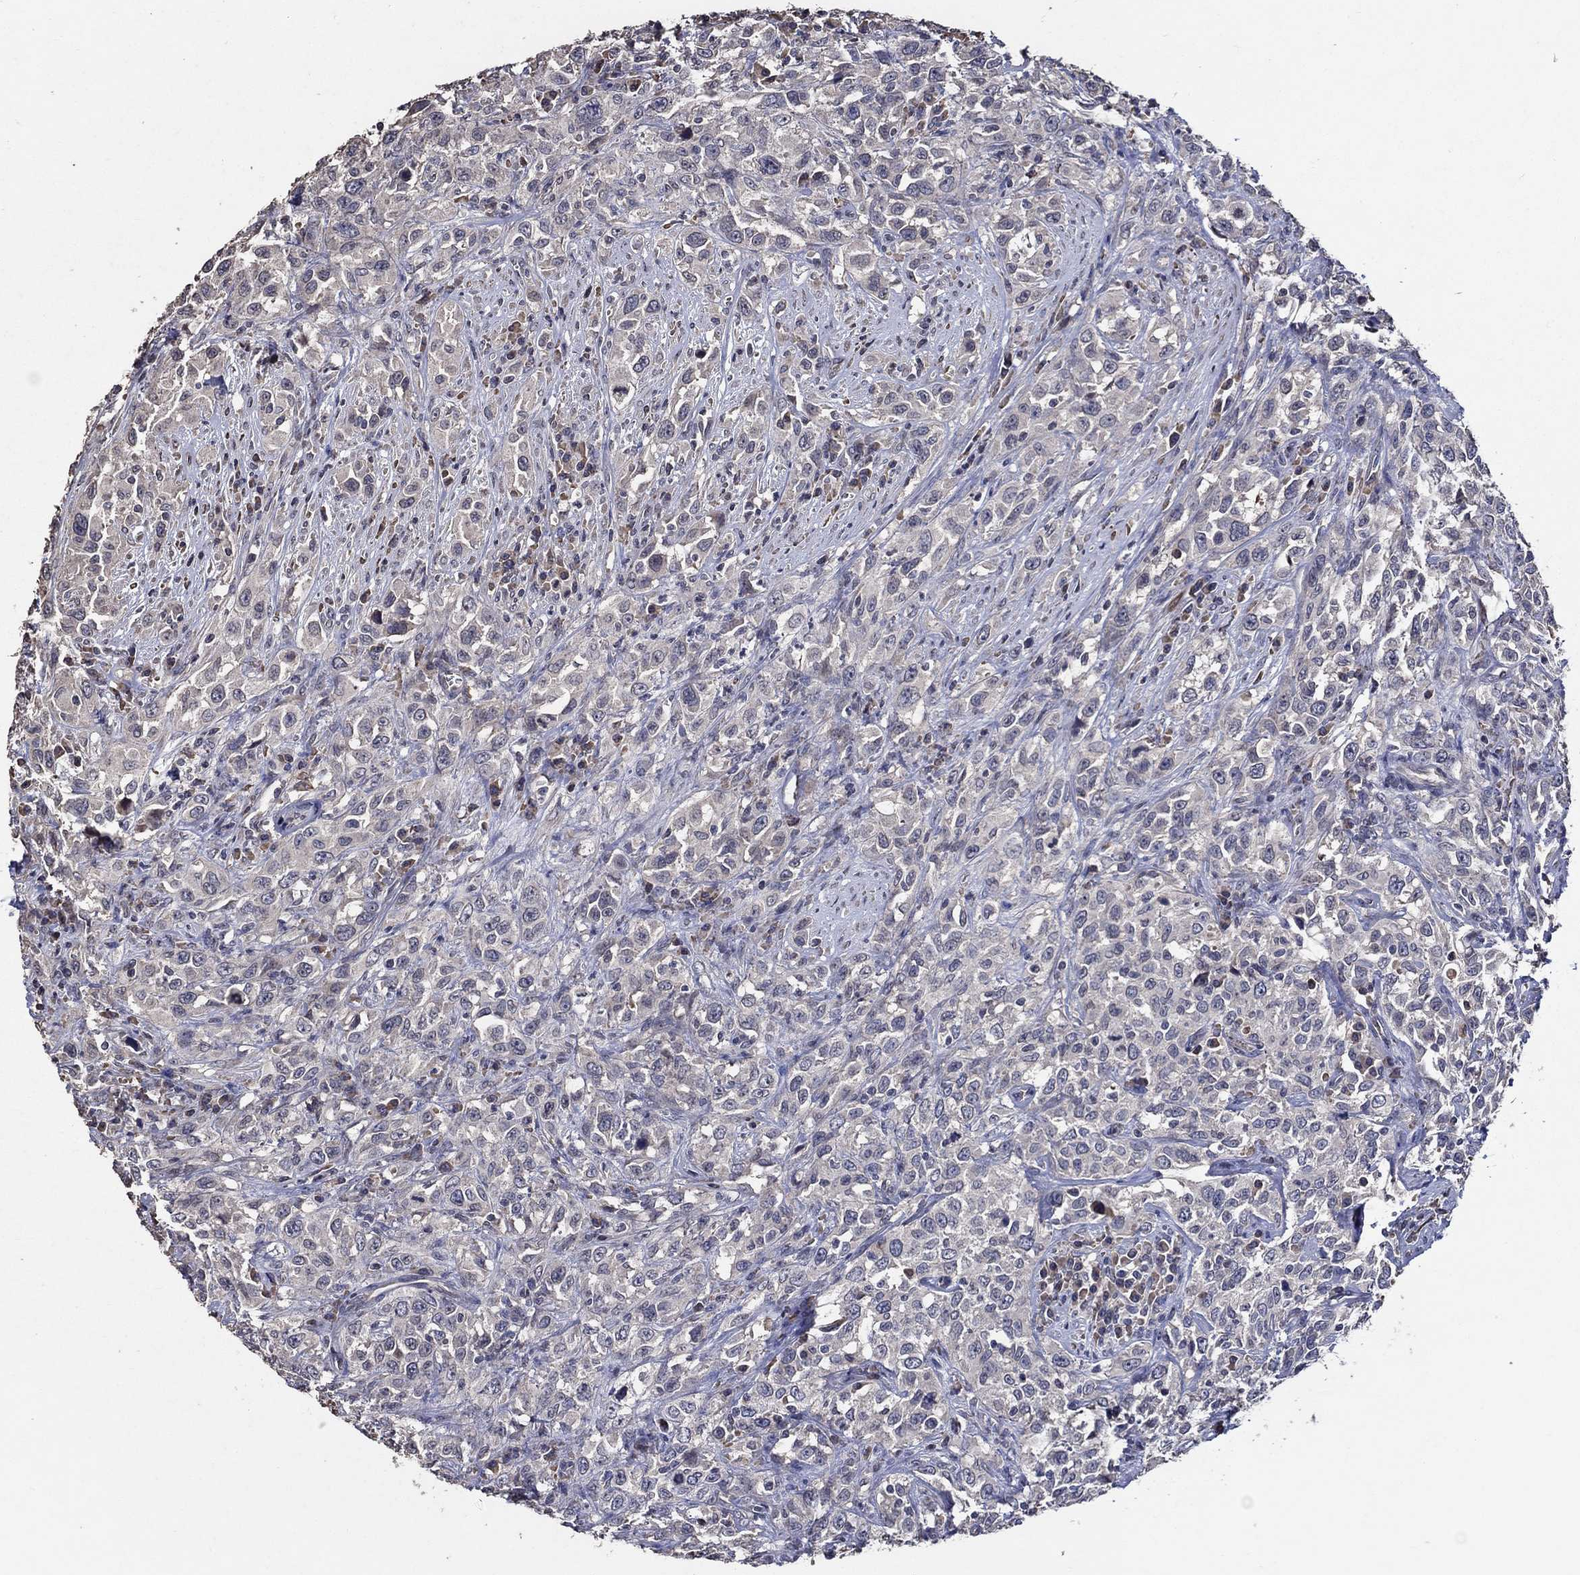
{"staining": {"intensity": "negative", "quantity": "none", "location": "none"}, "tissue": "urothelial cancer", "cell_type": "Tumor cells", "image_type": "cancer", "snomed": [{"axis": "morphology", "description": "Urothelial carcinoma, NOS"}, {"axis": "morphology", "description": "Urothelial carcinoma, High grade"}, {"axis": "topography", "description": "Urinary bladder"}], "caption": "Immunohistochemistry (IHC) photomicrograph of neoplastic tissue: transitional cell carcinoma stained with DAB (3,3'-diaminobenzidine) displays no significant protein staining in tumor cells.", "gene": "HAP1", "patient": {"sex": "female", "age": 64}}